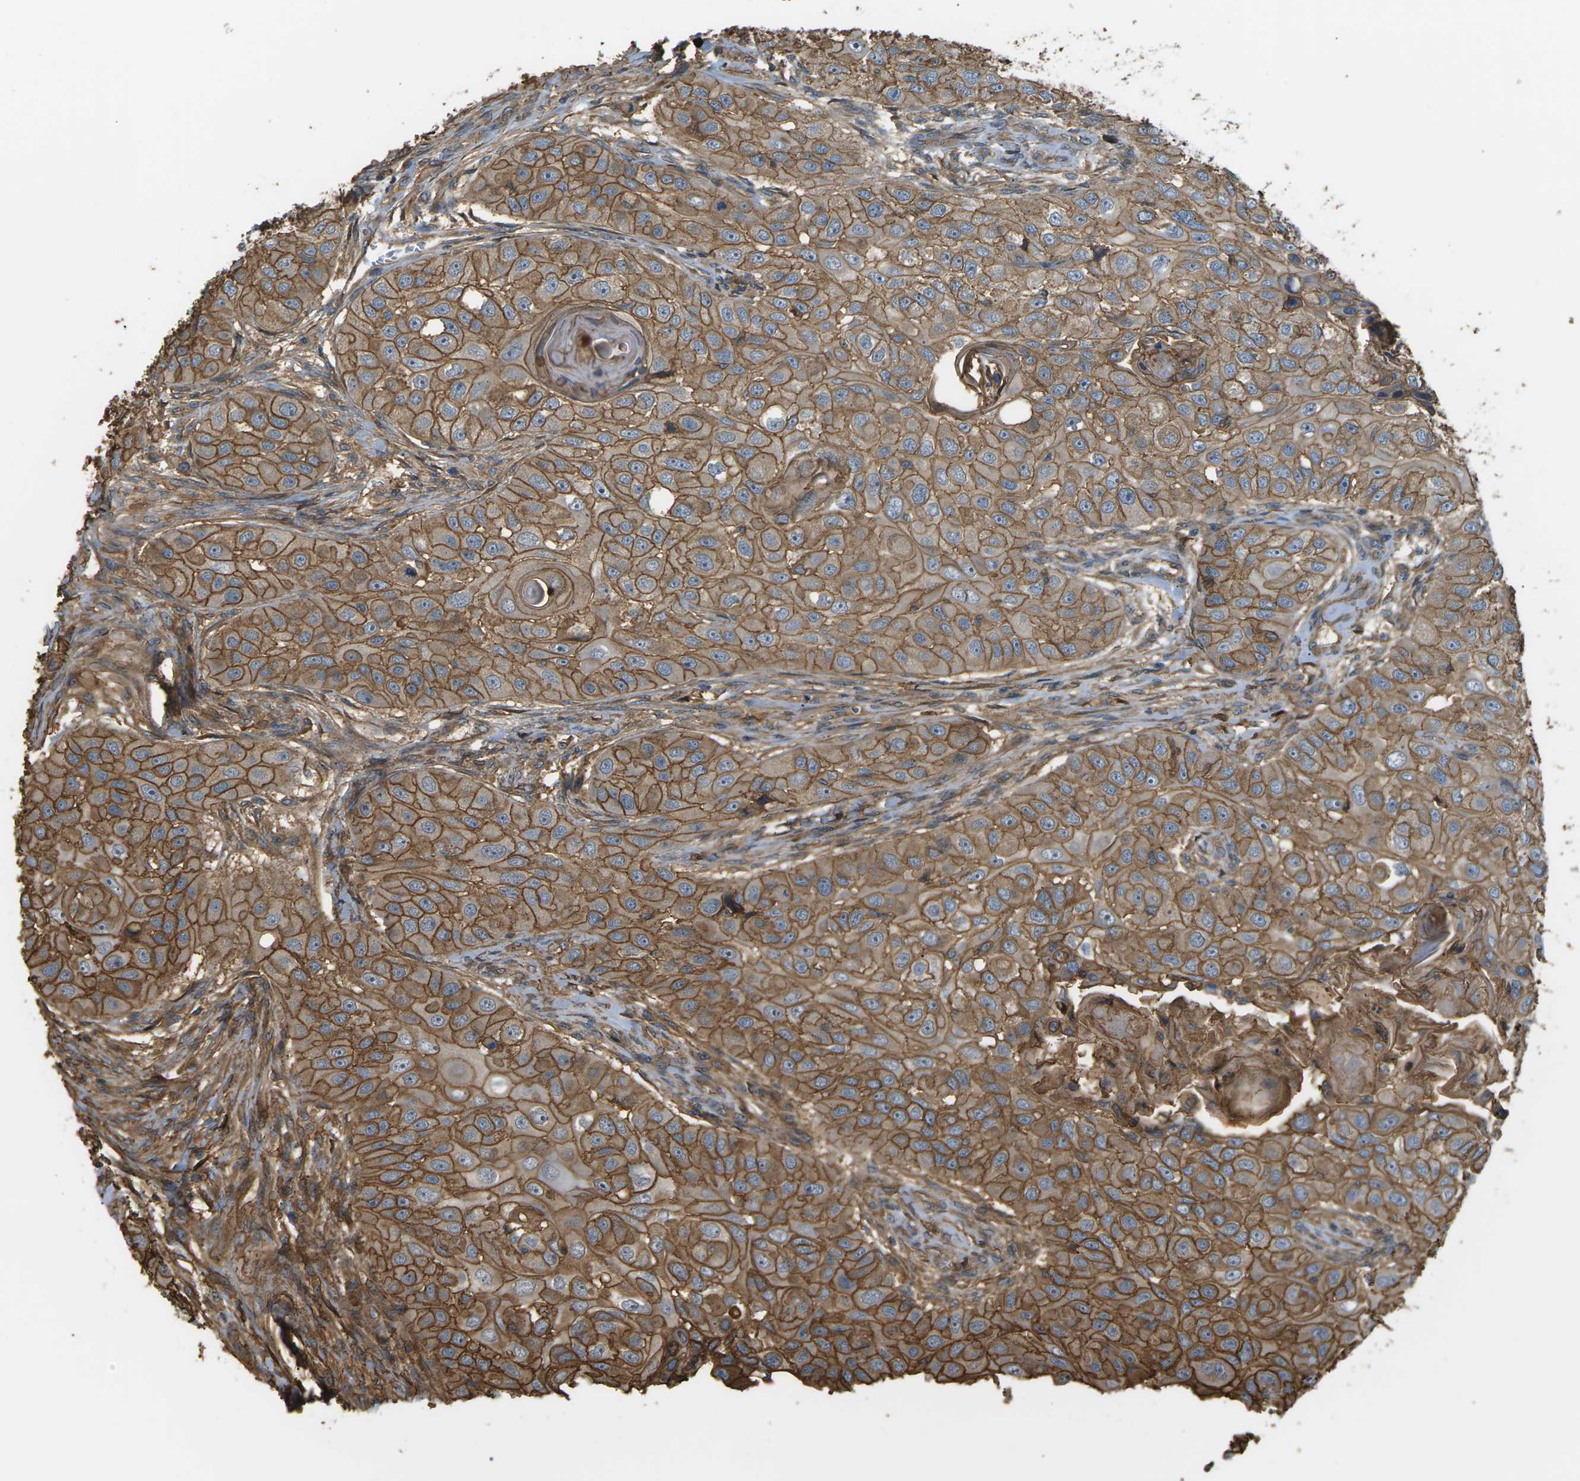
{"staining": {"intensity": "moderate", "quantity": ">75%", "location": "cytoplasmic/membranous"}, "tissue": "head and neck cancer", "cell_type": "Tumor cells", "image_type": "cancer", "snomed": [{"axis": "morphology", "description": "Normal tissue, NOS"}, {"axis": "morphology", "description": "Squamous cell carcinoma, NOS"}, {"axis": "topography", "description": "Skeletal muscle"}, {"axis": "topography", "description": "Head-Neck"}], "caption": "Human squamous cell carcinoma (head and neck) stained for a protein (brown) reveals moderate cytoplasmic/membranous positive staining in approximately >75% of tumor cells.", "gene": "DDHD2", "patient": {"sex": "male", "age": 51}}